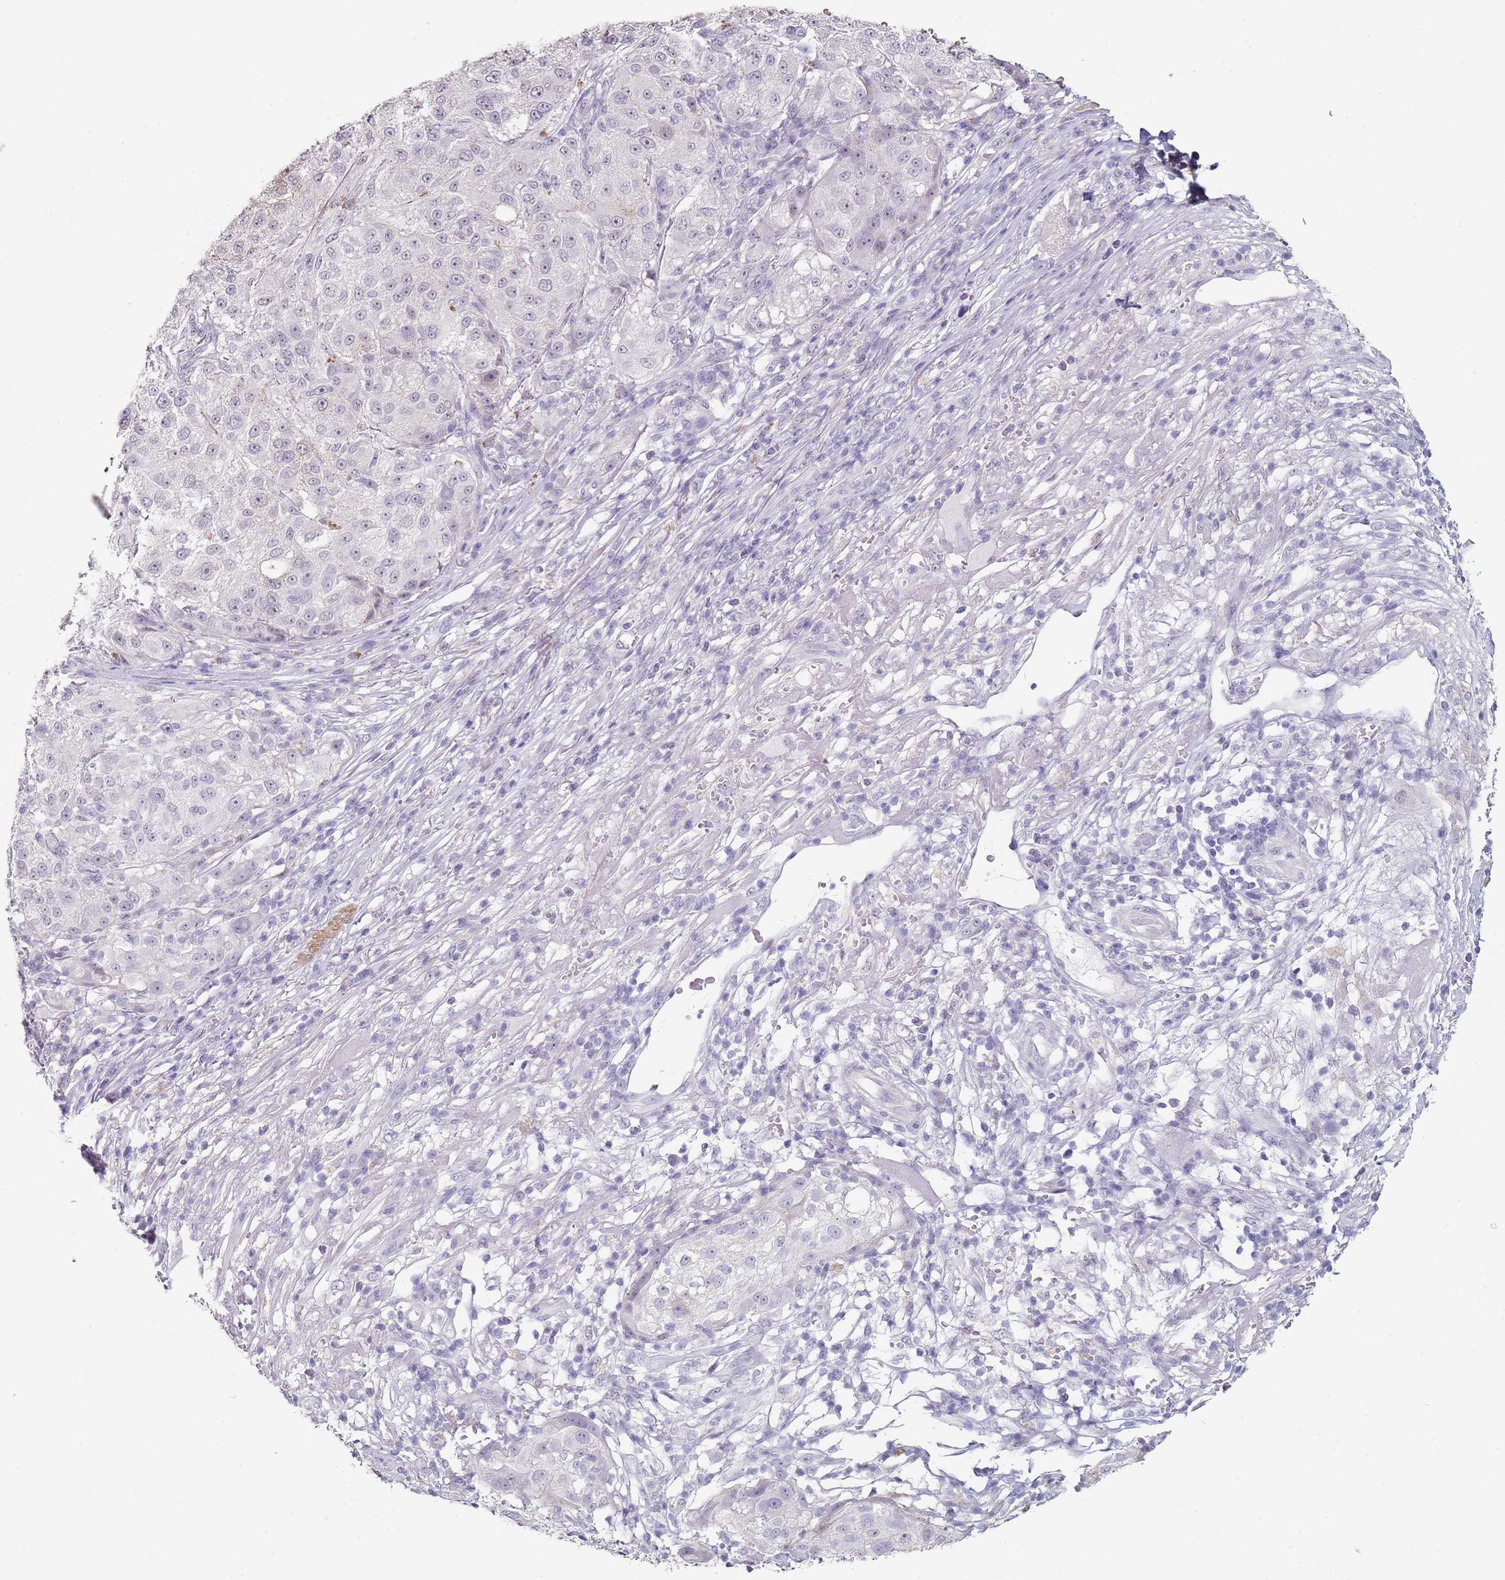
{"staining": {"intensity": "weak", "quantity": "<25%", "location": "nuclear"}, "tissue": "melanoma", "cell_type": "Tumor cells", "image_type": "cancer", "snomed": [{"axis": "morphology", "description": "Necrosis, NOS"}, {"axis": "morphology", "description": "Malignant melanoma, NOS"}, {"axis": "topography", "description": "Skin"}], "caption": "DAB immunohistochemical staining of melanoma shows no significant staining in tumor cells. The staining is performed using DAB brown chromogen with nuclei counter-stained in using hematoxylin.", "gene": "DNAH11", "patient": {"sex": "female", "age": 87}}